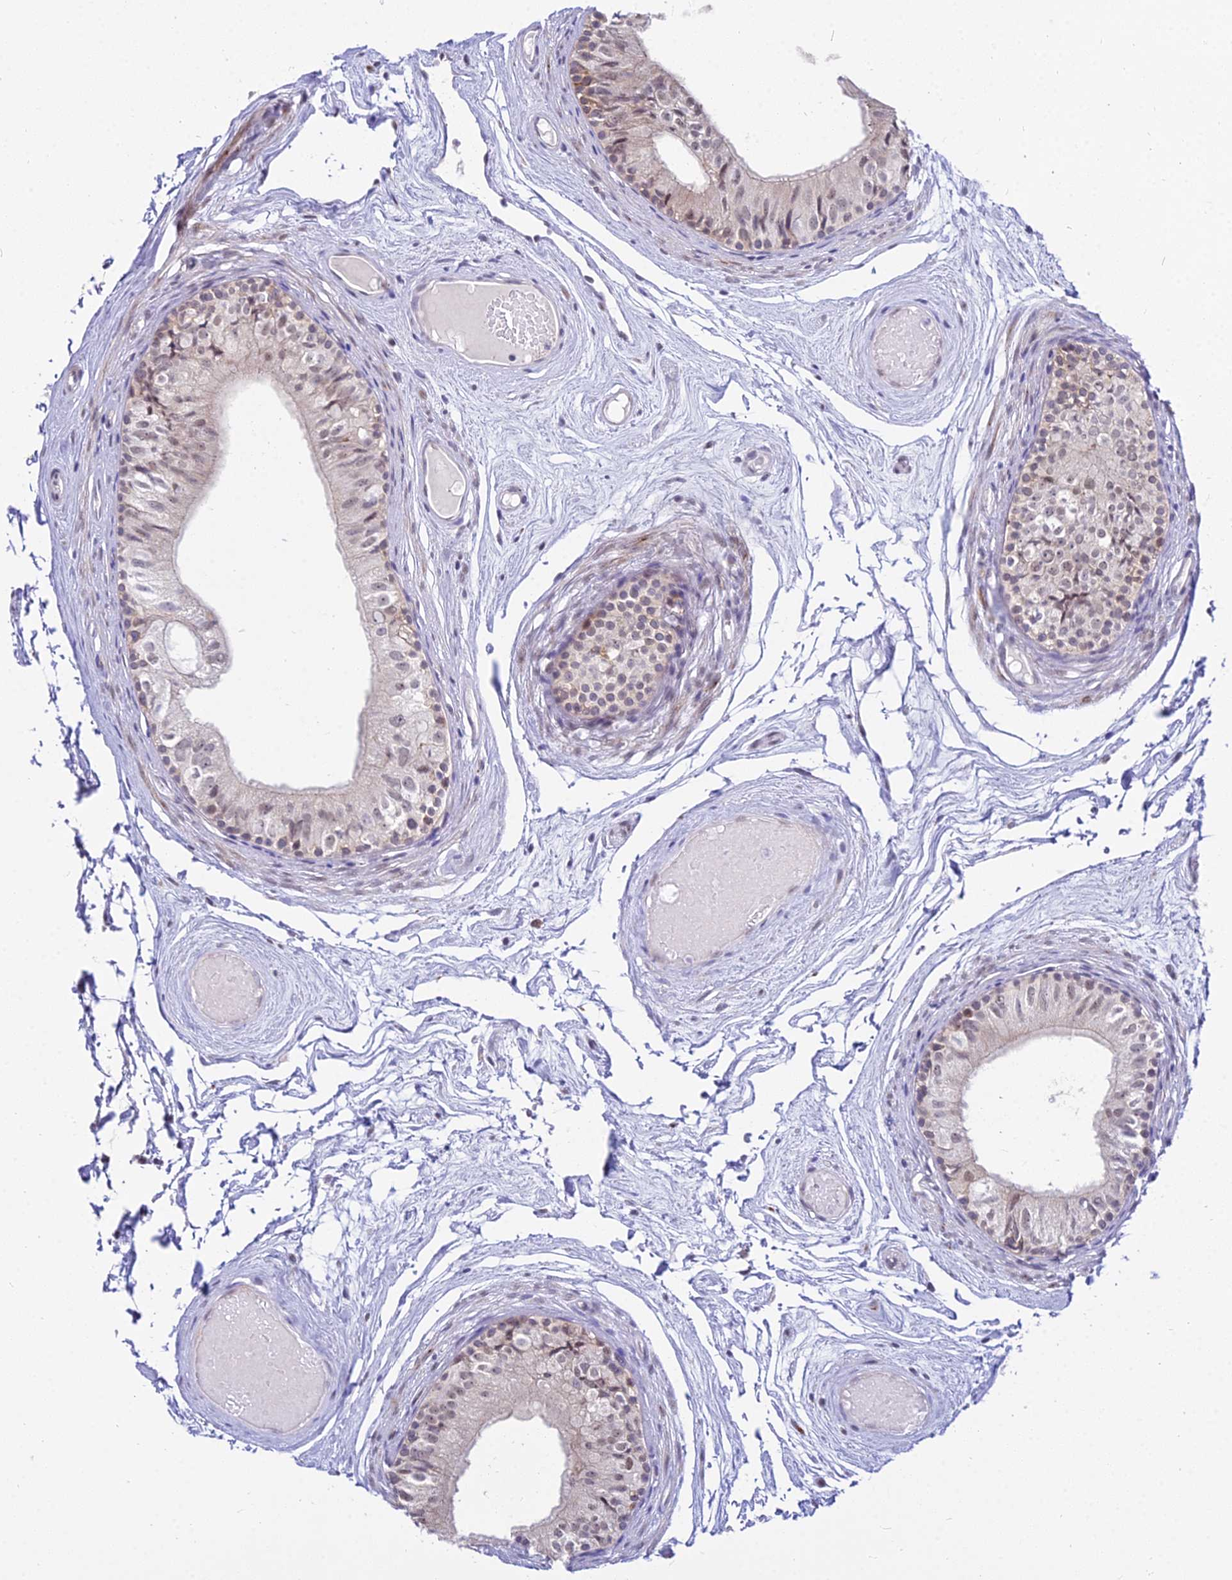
{"staining": {"intensity": "moderate", "quantity": "<25%", "location": "cytoplasmic/membranous,nuclear"}, "tissue": "epididymis", "cell_type": "Glandular cells", "image_type": "normal", "snomed": [{"axis": "morphology", "description": "Normal tissue, NOS"}, {"axis": "topography", "description": "Epididymis"}], "caption": "The immunohistochemical stain labels moderate cytoplasmic/membranous,nuclear staining in glandular cells of benign epididymis.", "gene": "C6orf163", "patient": {"sex": "male", "age": 79}}